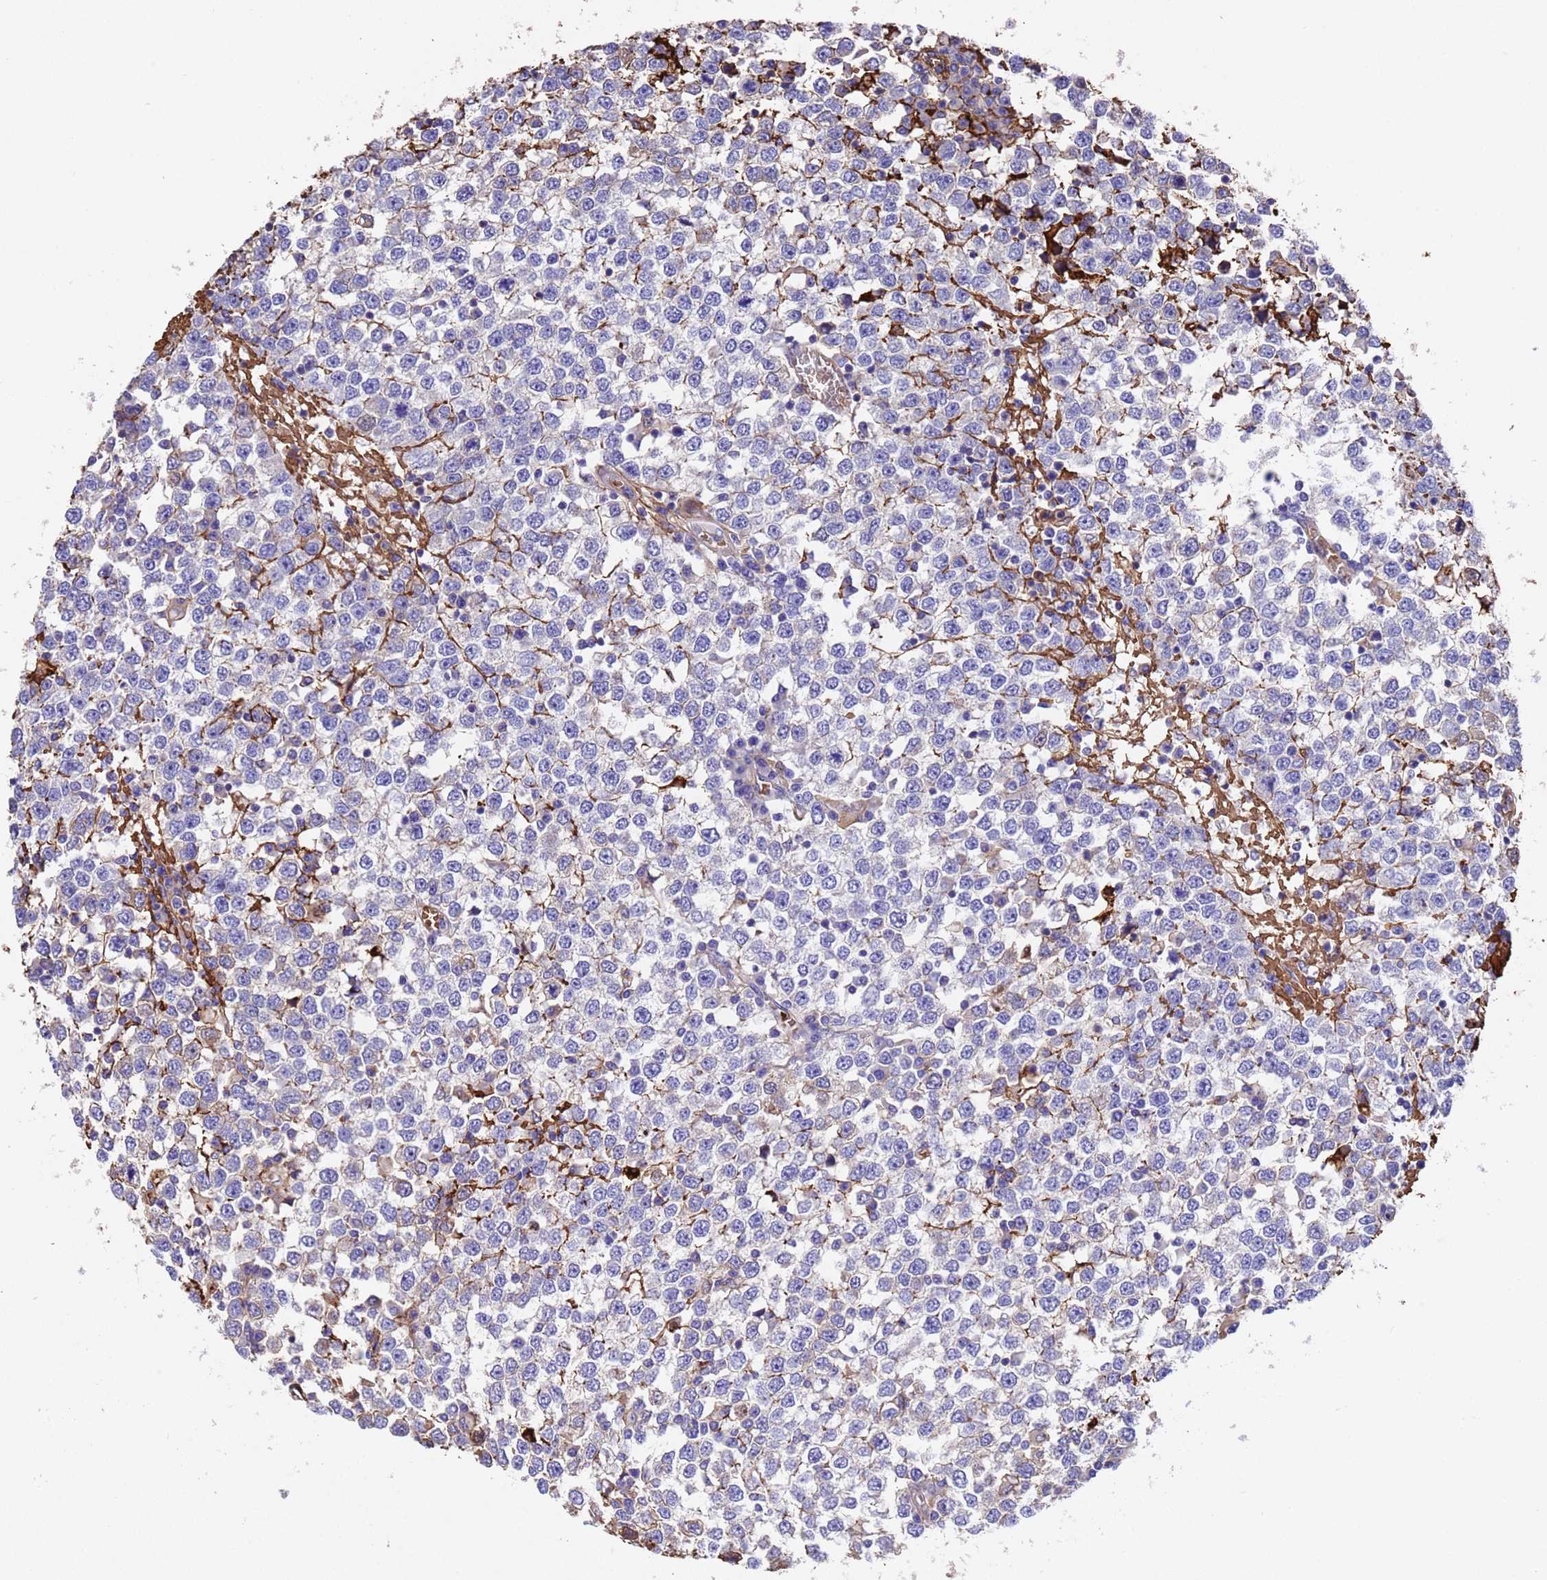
{"staining": {"intensity": "negative", "quantity": "none", "location": "none"}, "tissue": "testis cancer", "cell_type": "Tumor cells", "image_type": "cancer", "snomed": [{"axis": "morphology", "description": "Seminoma, NOS"}, {"axis": "topography", "description": "Testis"}], "caption": "Tumor cells are negative for brown protein staining in testis seminoma. (DAB (3,3'-diaminobenzidine) IHC visualized using brightfield microscopy, high magnification).", "gene": "ELP6", "patient": {"sex": "male", "age": 65}}